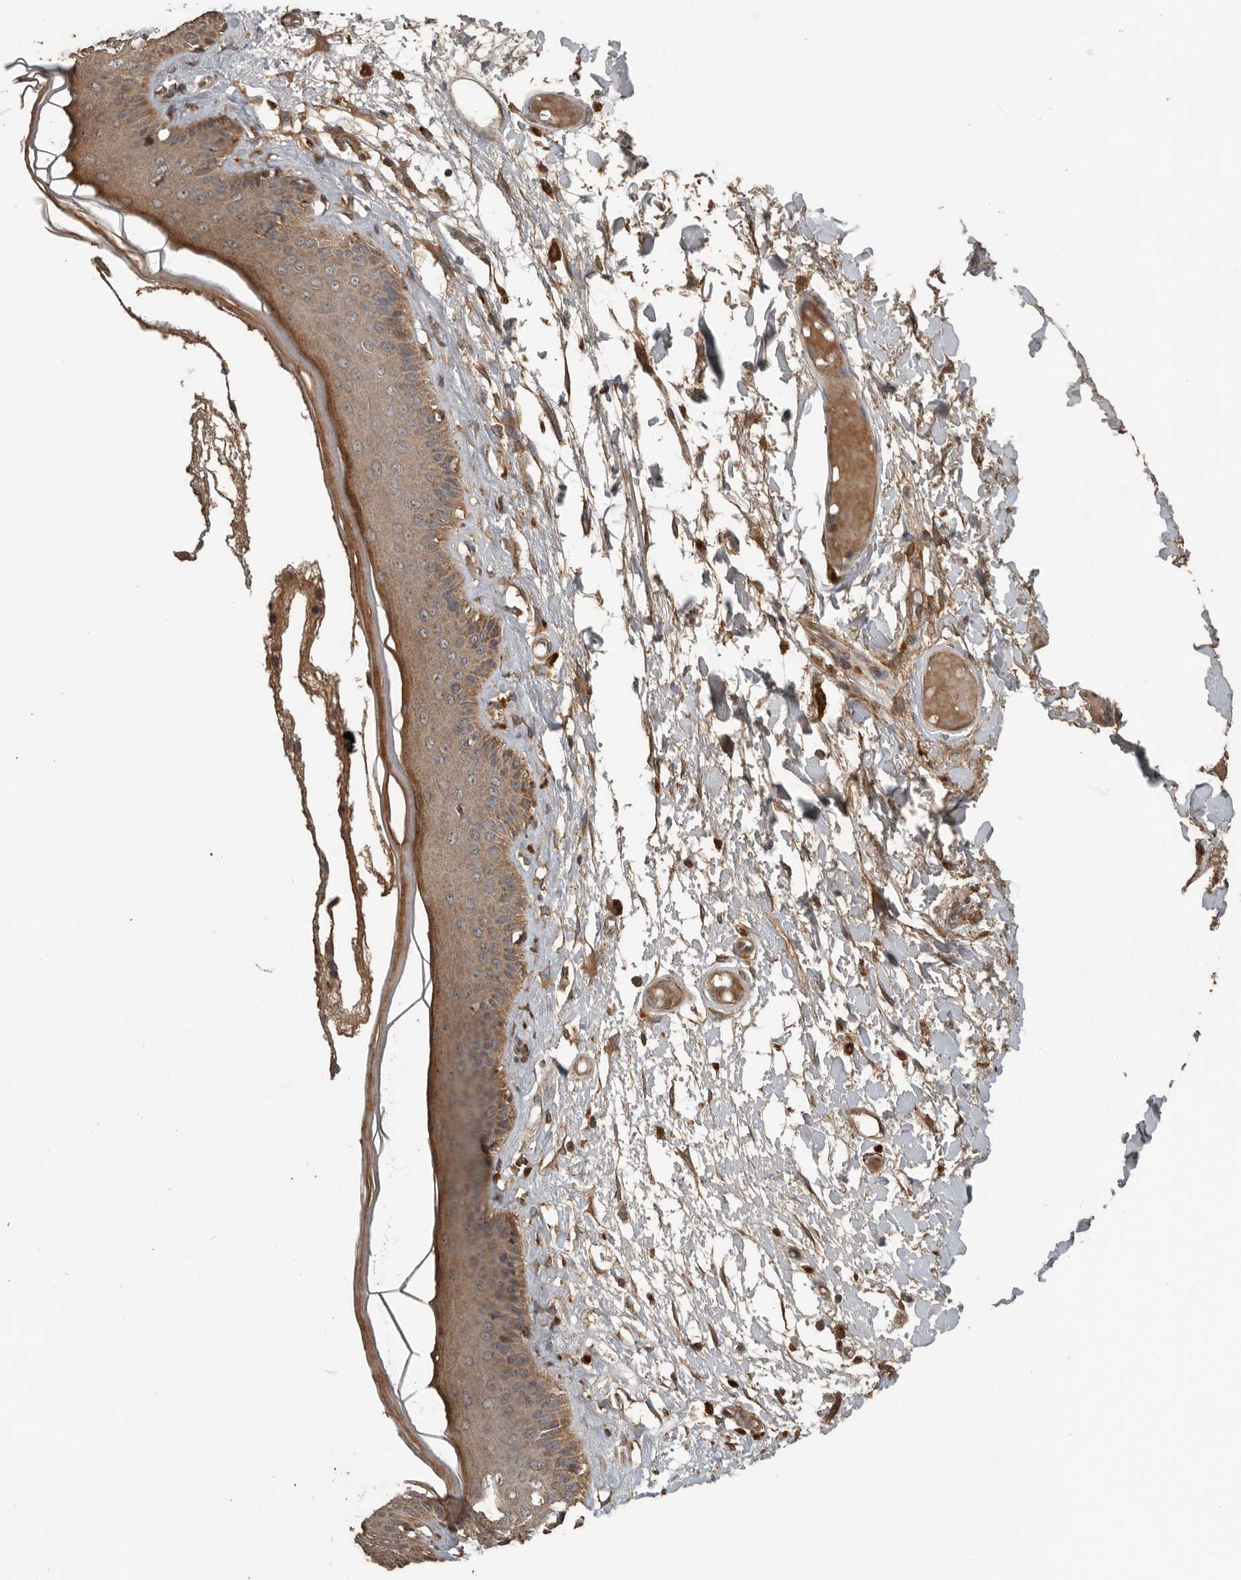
{"staining": {"intensity": "moderate", "quantity": ">75%", "location": "cytoplasmic/membranous"}, "tissue": "skin", "cell_type": "Epidermal cells", "image_type": "normal", "snomed": [{"axis": "morphology", "description": "Normal tissue, NOS"}, {"axis": "topography", "description": "Vulva"}], "caption": "IHC histopathology image of normal human skin stained for a protein (brown), which exhibits medium levels of moderate cytoplasmic/membranous expression in approximately >75% of epidermal cells.", "gene": "RNF207", "patient": {"sex": "female", "age": 73}}